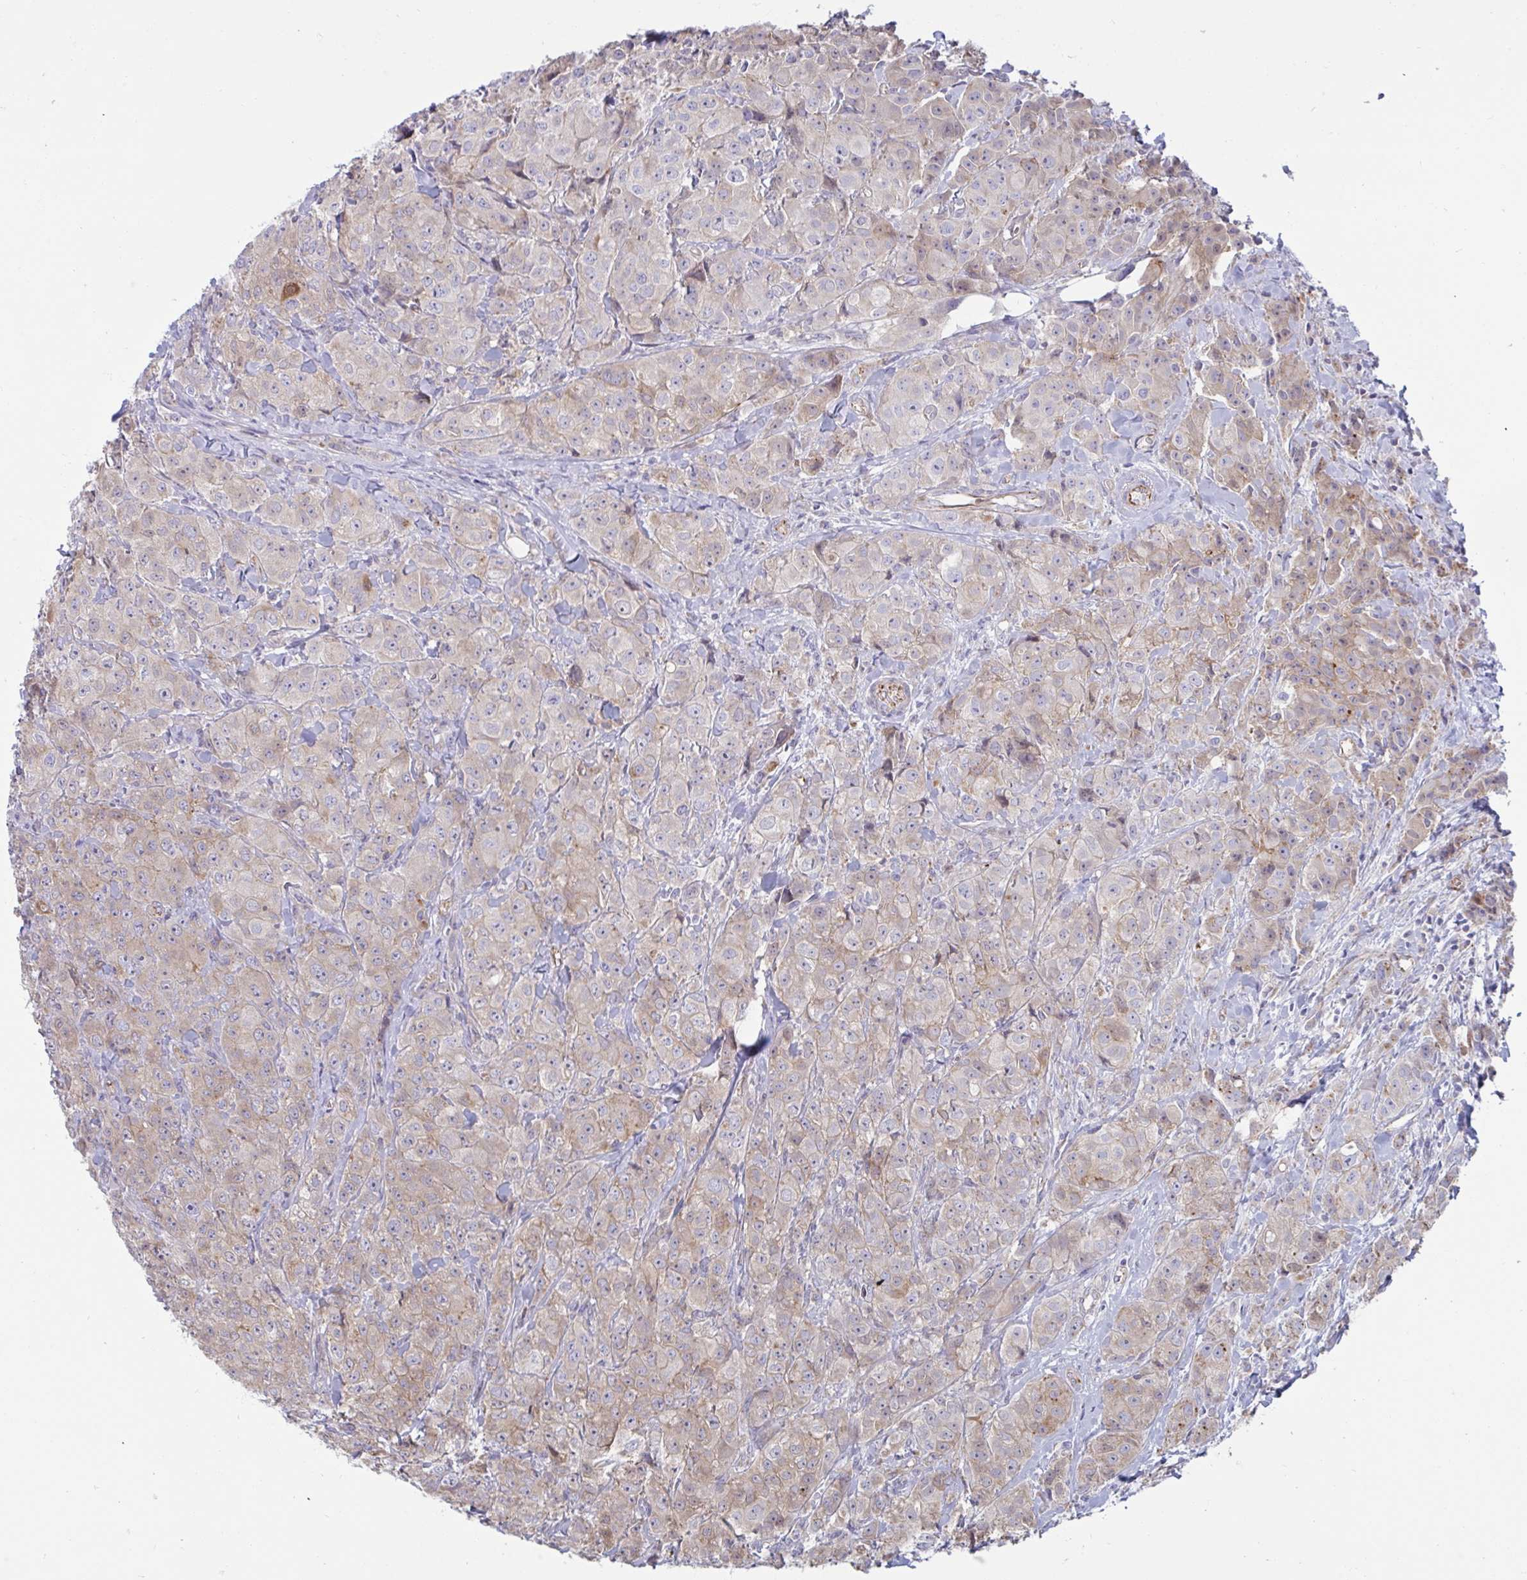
{"staining": {"intensity": "weak", "quantity": ">75%", "location": "cytoplasmic/membranous"}, "tissue": "breast cancer", "cell_type": "Tumor cells", "image_type": "cancer", "snomed": [{"axis": "morphology", "description": "Normal tissue, NOS"}, {"axis": "morphology", "description": "Duct carcinoma"}, {"axis": "topography", "description": "Breast"}], "caption": "Breast cancer (intraductal carcinoma) tissue shows weak cytoplasmic/membranous expression in about >75% of tumor cells", "gene": "SLC9A6", "patient": {"sex": "female", "age": 43}}